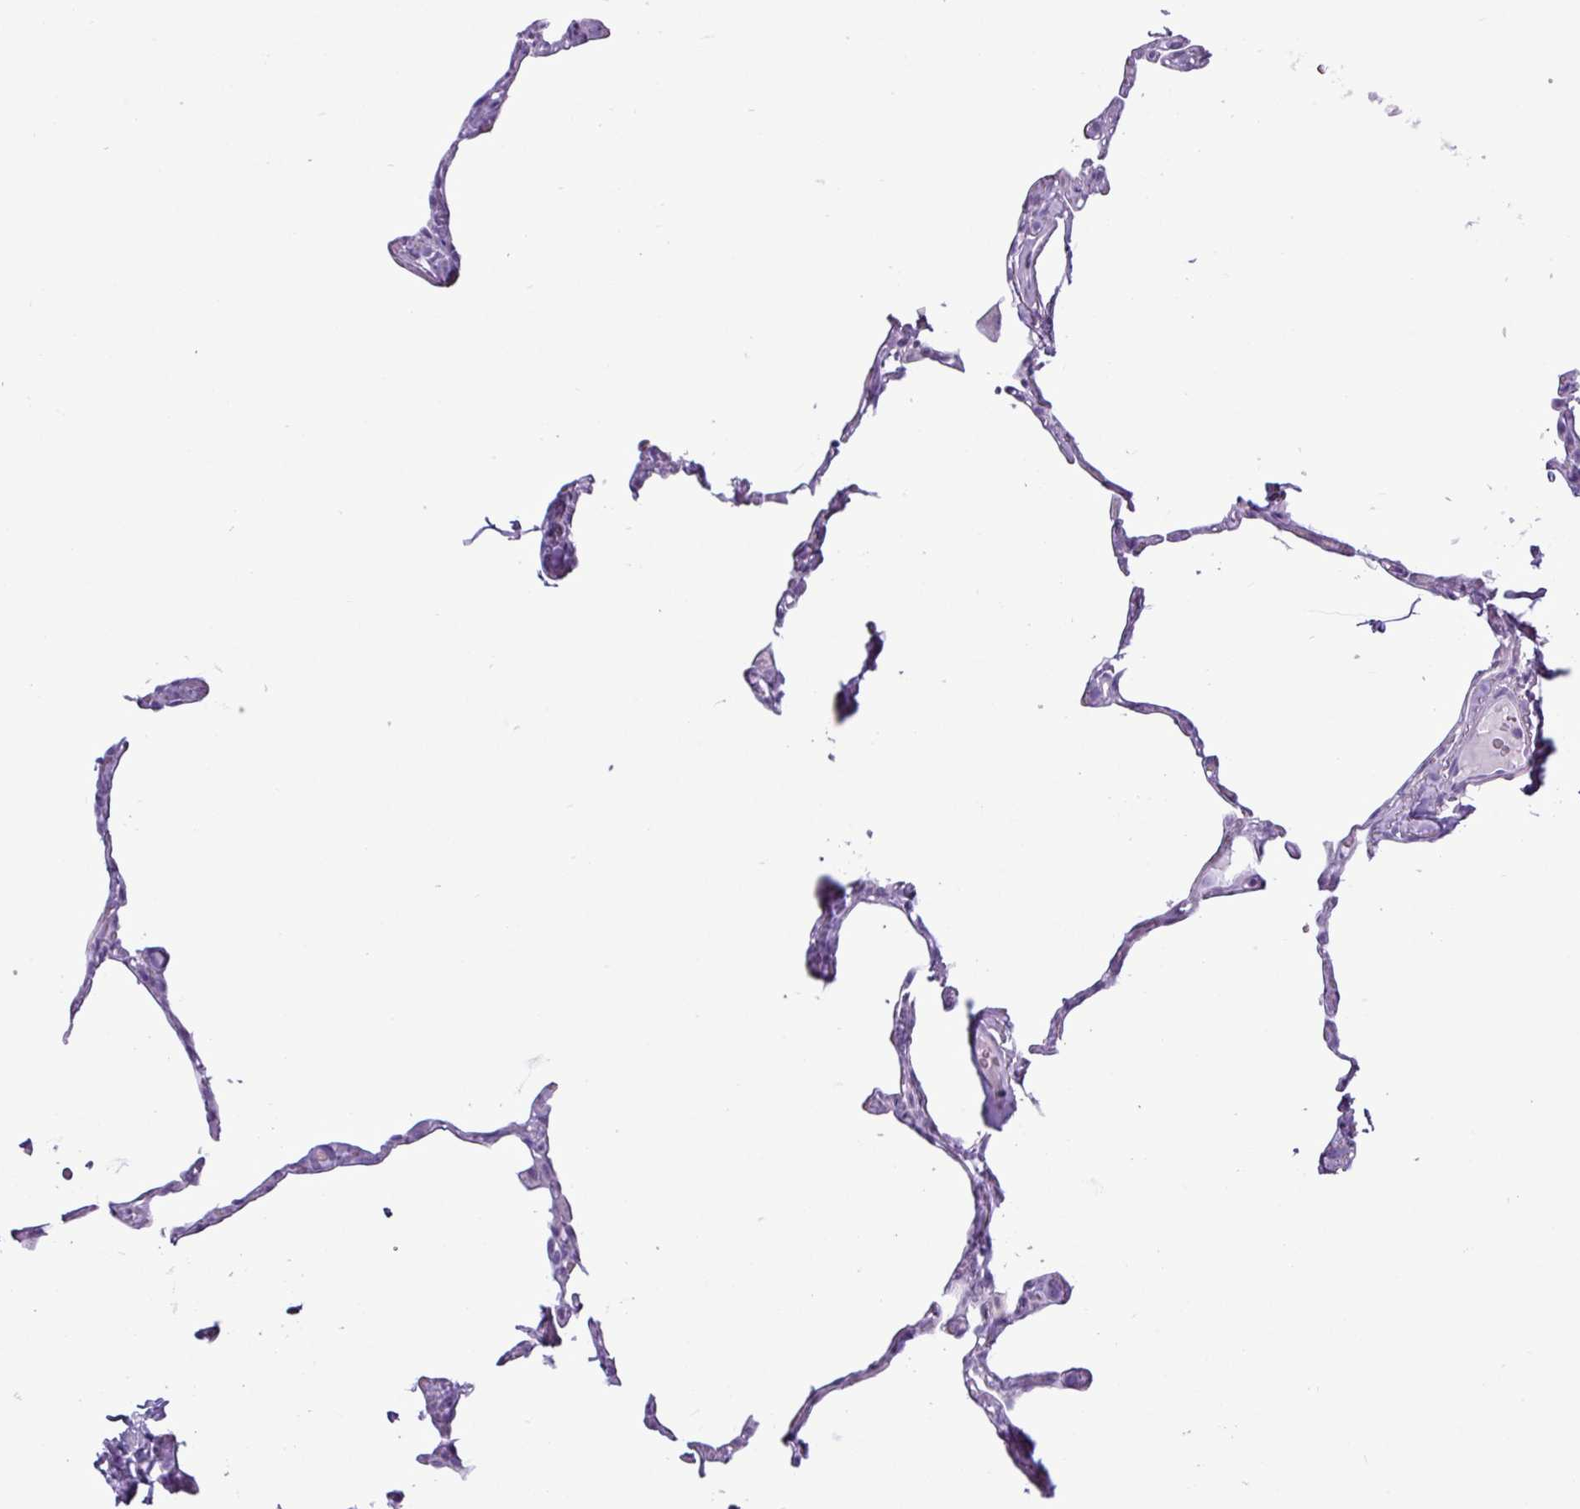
{"staining": {"intensity": "negative", "quantity": "none", "location": "none"}, "tissue": "lung", "cell_type": "Alveolar cells", "image_type": "normal", "snomed": [{"axis": "morphology", "description": "Normal tissue, NOS"}, {"axis": "topography", "description": "Lung"}], "caption": "Micrograph shows no protein positivity in alveolar cells of benign lung.", "gene": "ALDH3A1", "patient": {"sex": "male", "age": 65}}